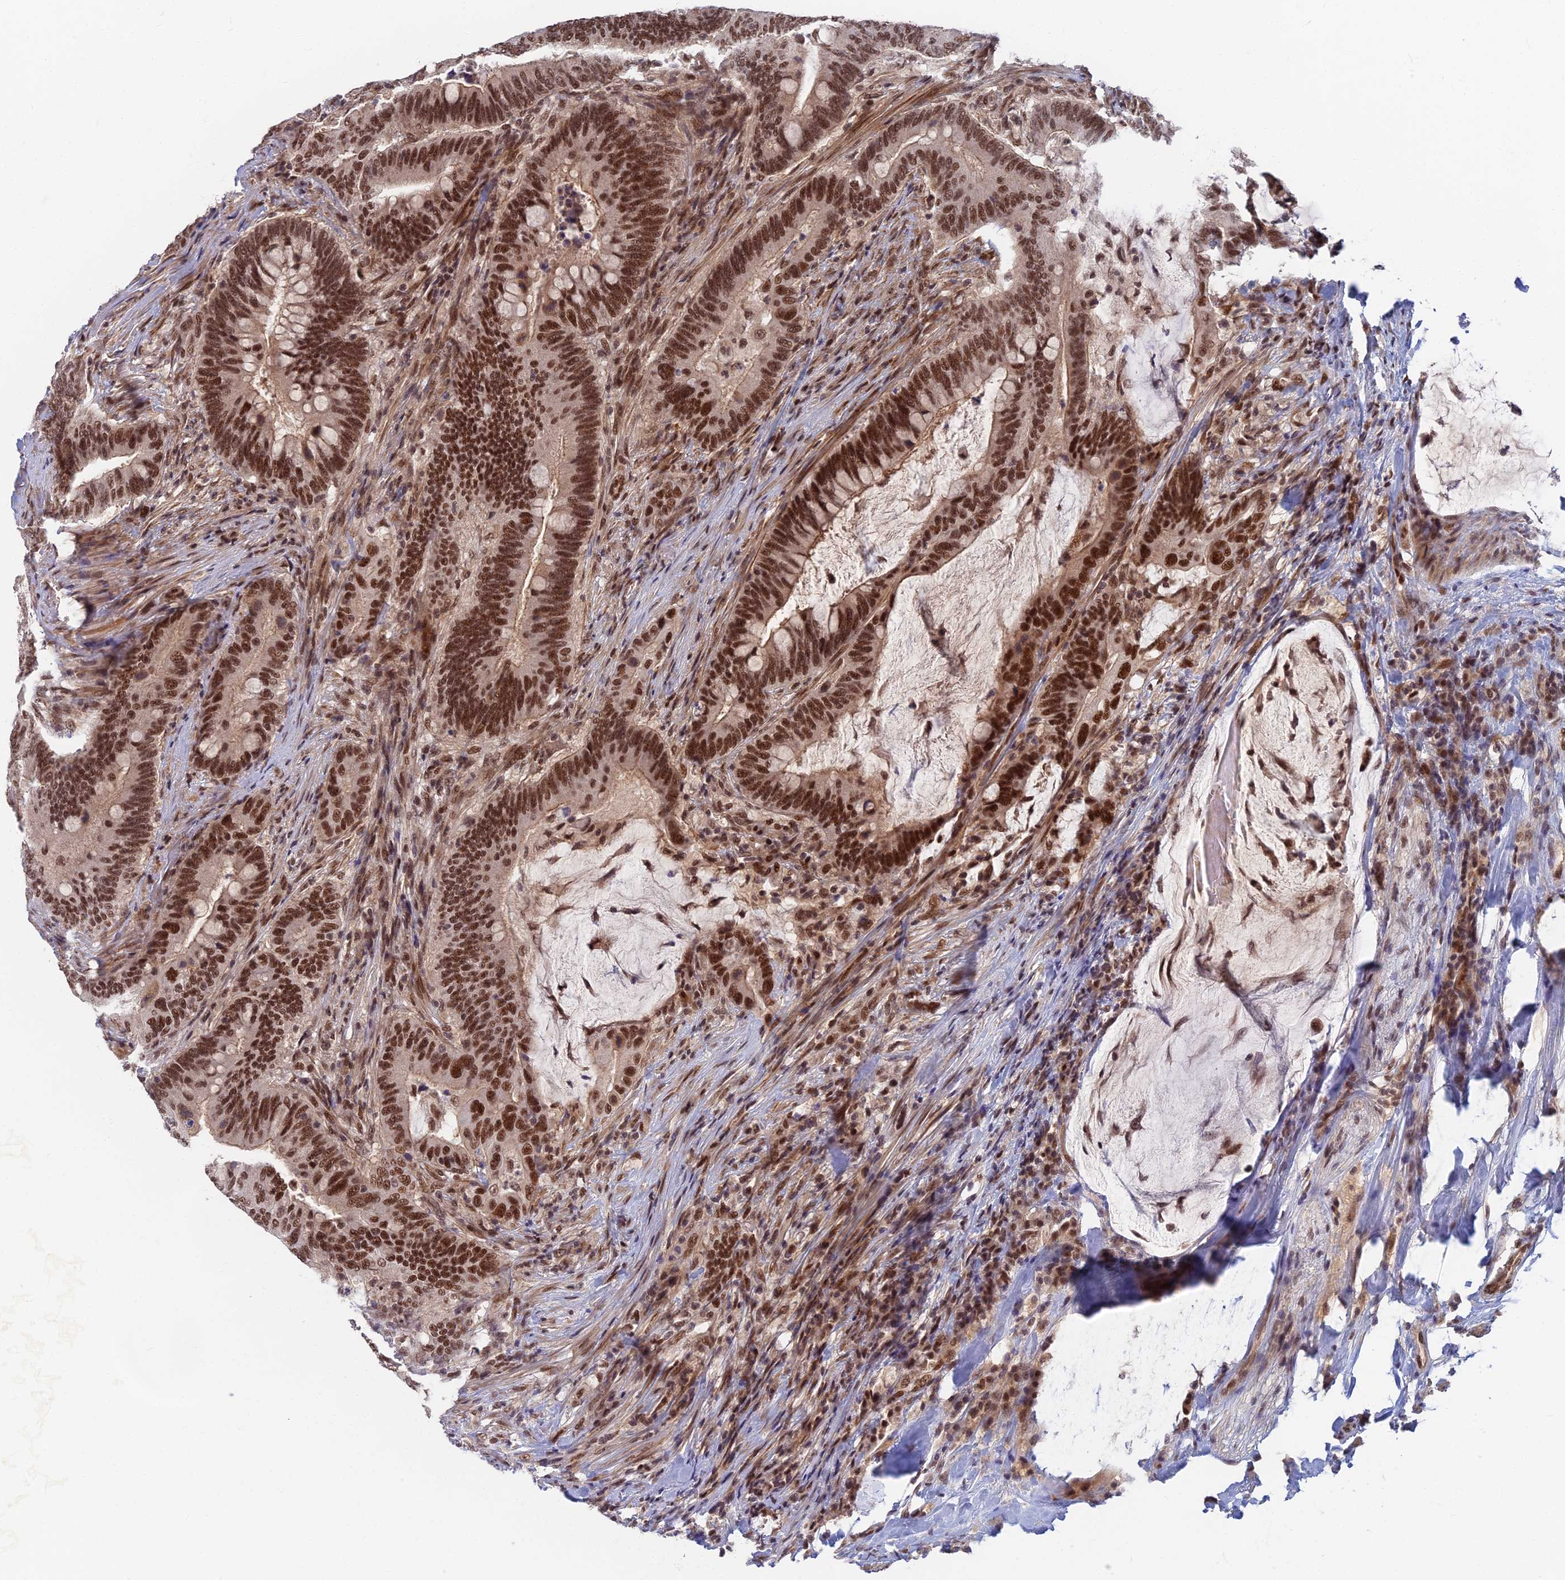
{"staining": {"intensity": "strong", "quantity": ">75%", "location": "nuclear"}, "tissue": "colorectal cancer", "cell_type": "Tumor cells", "image_type": "cancer", "snomed": [{"axis": "morphology", "description": "Adenocarcinoma, NOS"}, {"axis": "topography", "description": "Colon"}], "caption": "Adenocarcinoma (colorectal) stained with DAB (3,3'-diaminobenzidine) IHC exhibits high levels of strong nuclear positivity in about >75% of tumor cells.", "gene": "TCEA2", "patient": {"sex": "female", "age": 66}}